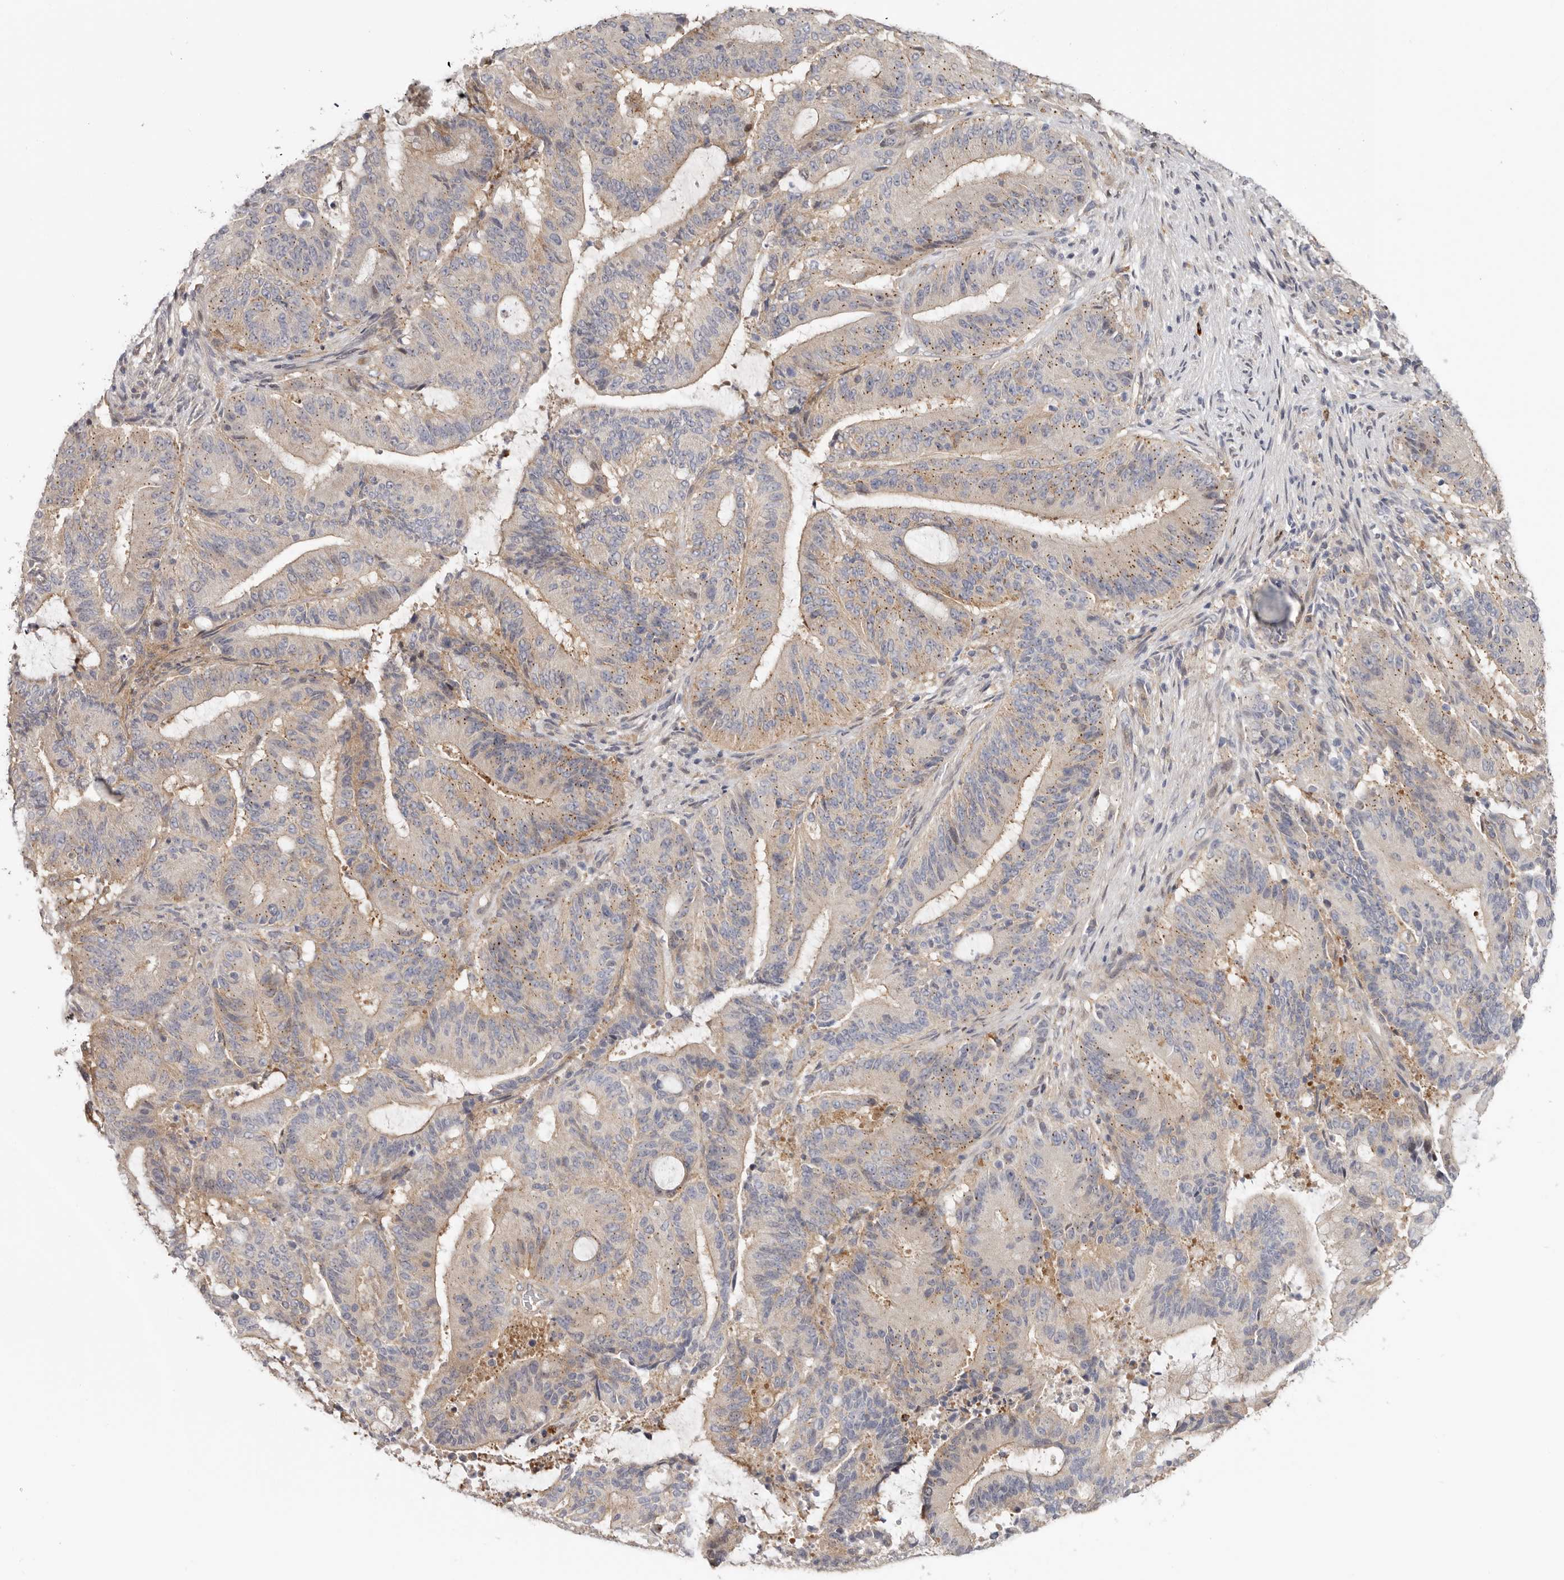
{"staining": {"intensity": "weak", "quantity": "<25%", "location": "cytoplasmic/membranous"}, "tissue": "liver cancer", "cell_type": "Tumor cells", "image_type": "cancer", "snomed": [{"axis": "morphology", "description": "Normal tissue, NOS"}, {"axis": "morphology", "description": "Cholangiocarcinoma"}, {"axis": "topography", "description": "Liver"}, {"axis": "topography", "description": "Peripheral nerve tissue"}], "caption": "The immunohistochemistry (IHC) micrograph has no significant positivity in tumor cells of liver cancer (cholangiocarcinoma) tissue.", "gene": "MSRB2", "patient": {"sex": "female", "age": 73}}